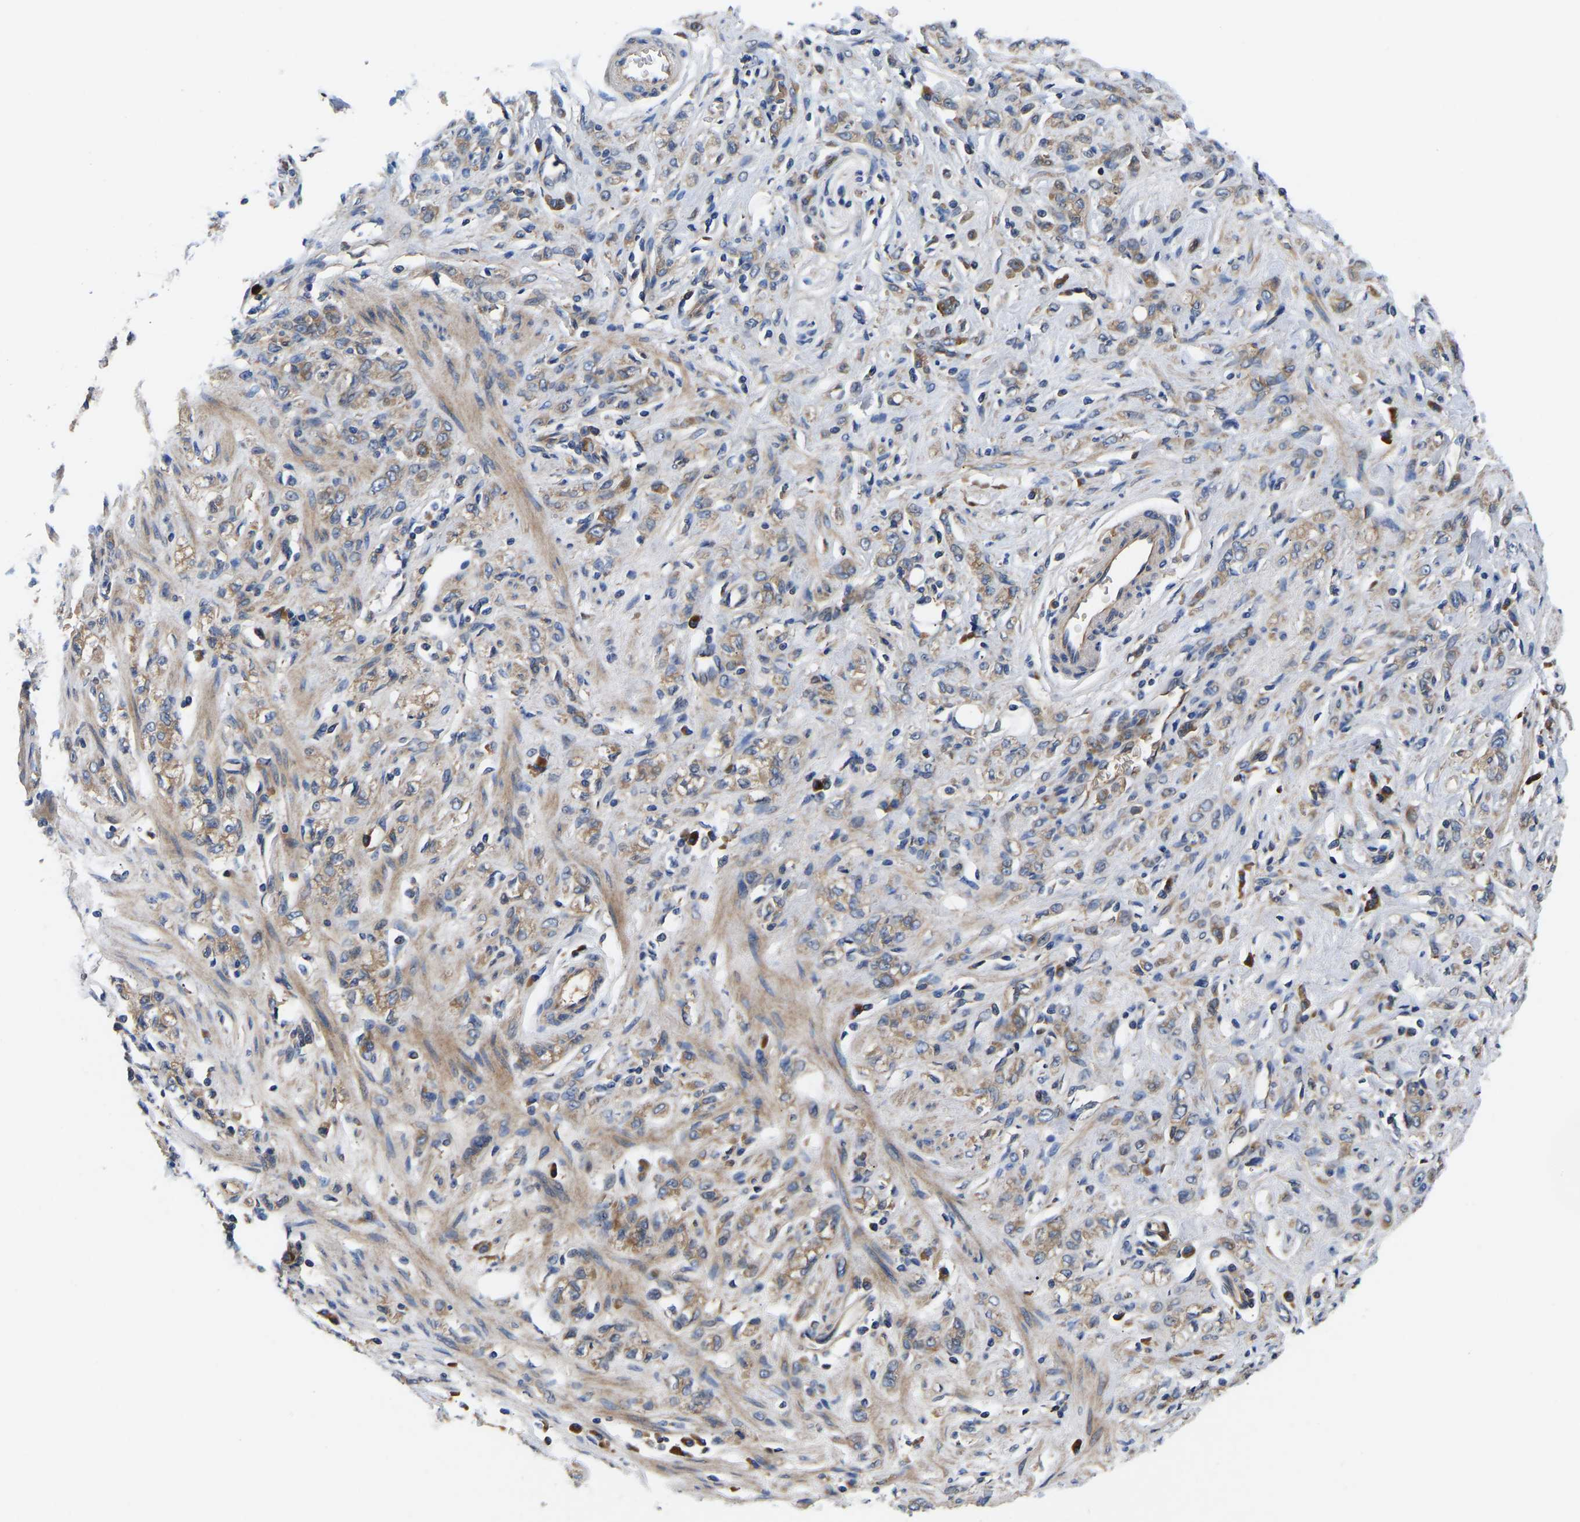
{"staining": {"intensity": "weak", "quantity": ">75%", "location": "cytoplasmic/membranous"}, "tissue": "stomach cancer", "cell_type": "Tumor cells", "image_type": "cancer", "snomed": [{"axis": "morphology", "description": "Normal tissue, NOS"}, {"axis": "morphology", "description": "Adenocarcinoma, NOS"}, {"axis": "topography", "description": "Stomach"}], "caption": "A brown stain highlights weak cytoplasmic/membranous expression of a protein in human stomach adenocarcinoma tumor cells. (IHC, brightfield microscopy, high magnification).", "gene": "AIMP2", "patient": {"sex": "male", "age": 82}}